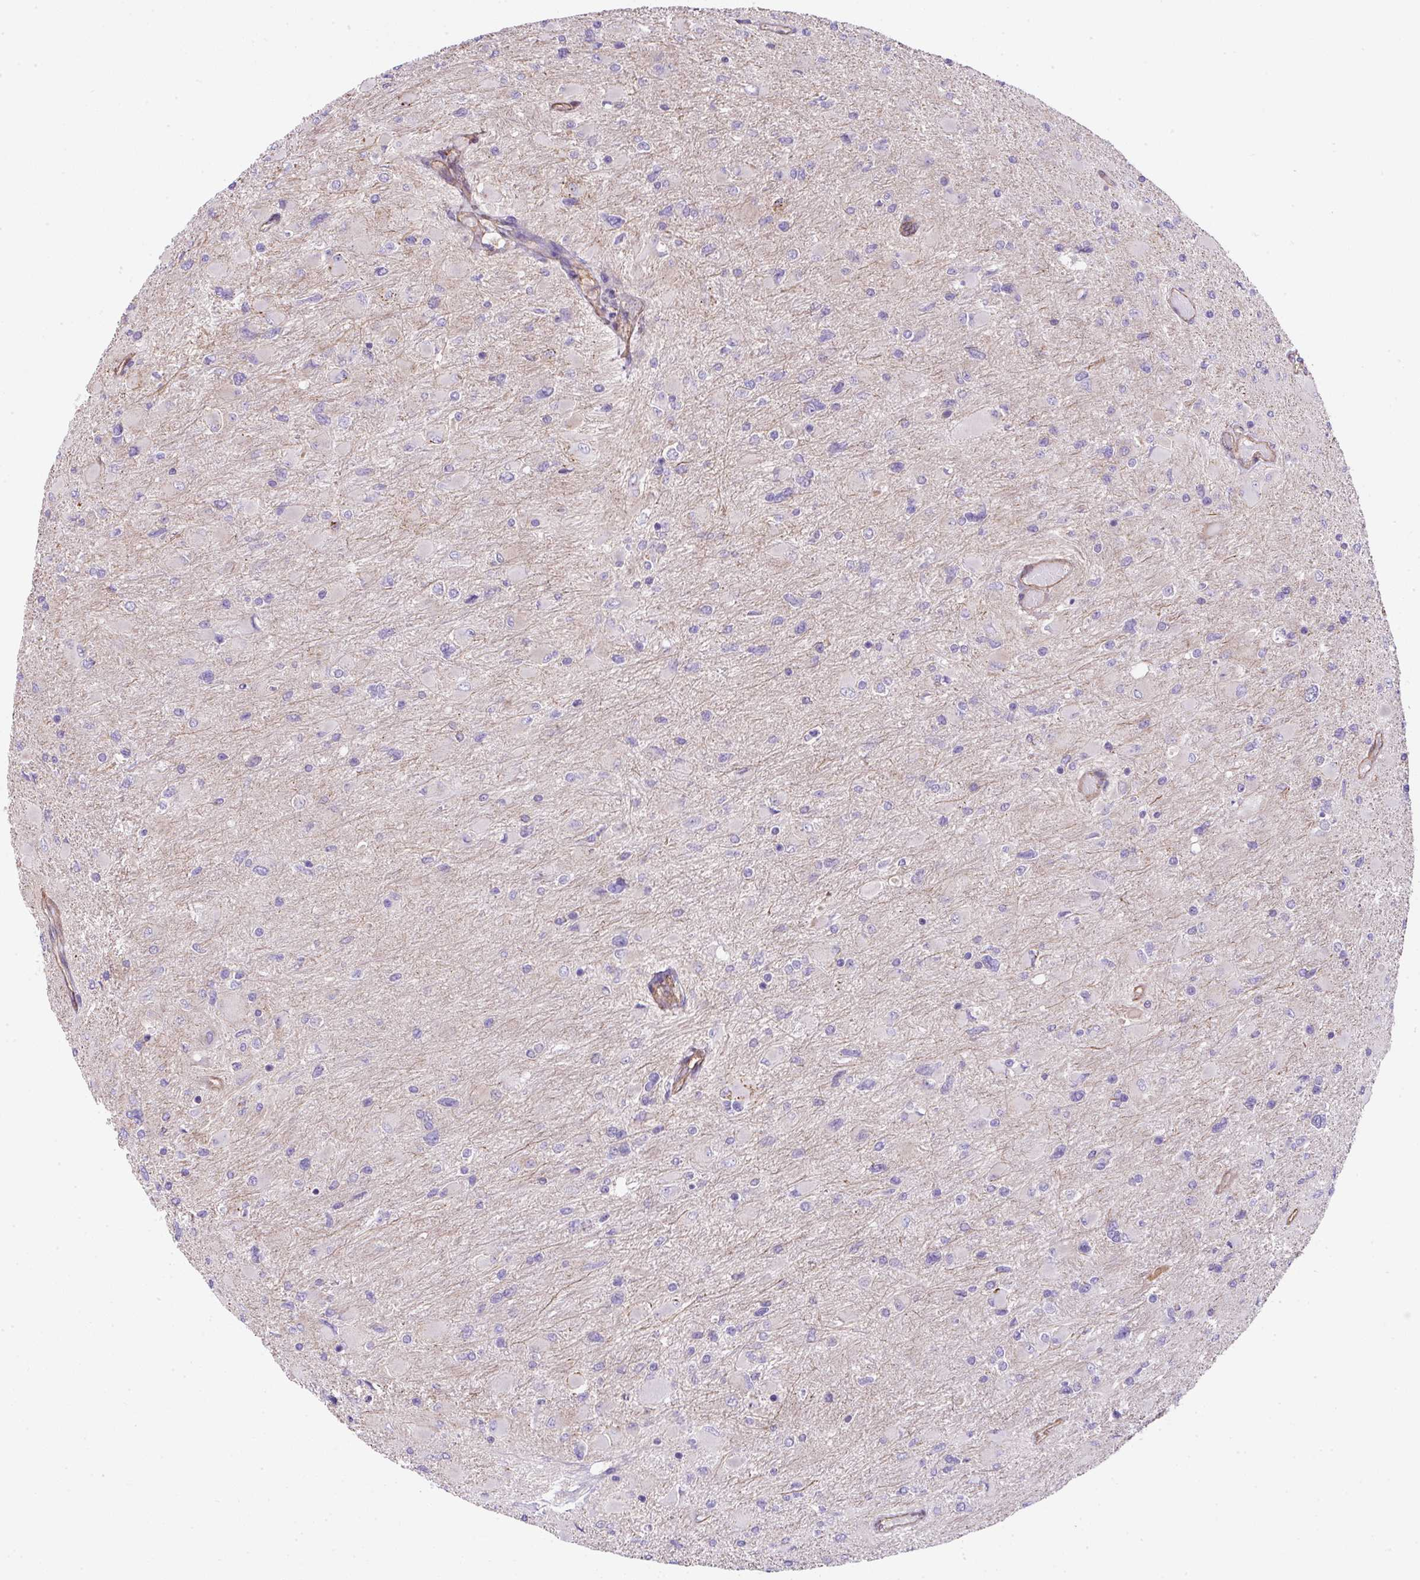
{"staining": {"intensity": "negative", "quantity": "none", "location": "none"}, "tissue": "glioma", "cell_type": "Tumor cells", "image_type": "cancer", "snomed": [{"axis": "morphology", "description": "Glioma, malignant, High grade"}, {"axis": "topography", "description": "Cerebral cortex"}], "caption": "Immunohistochemistry (IHC) micrograph of neoplastic tissue: human glioma stained with DAB shows no significant protein staining in tumor cells.", "gene": "ANKUB1", "patient": {"sex": "female", "age": 36}}